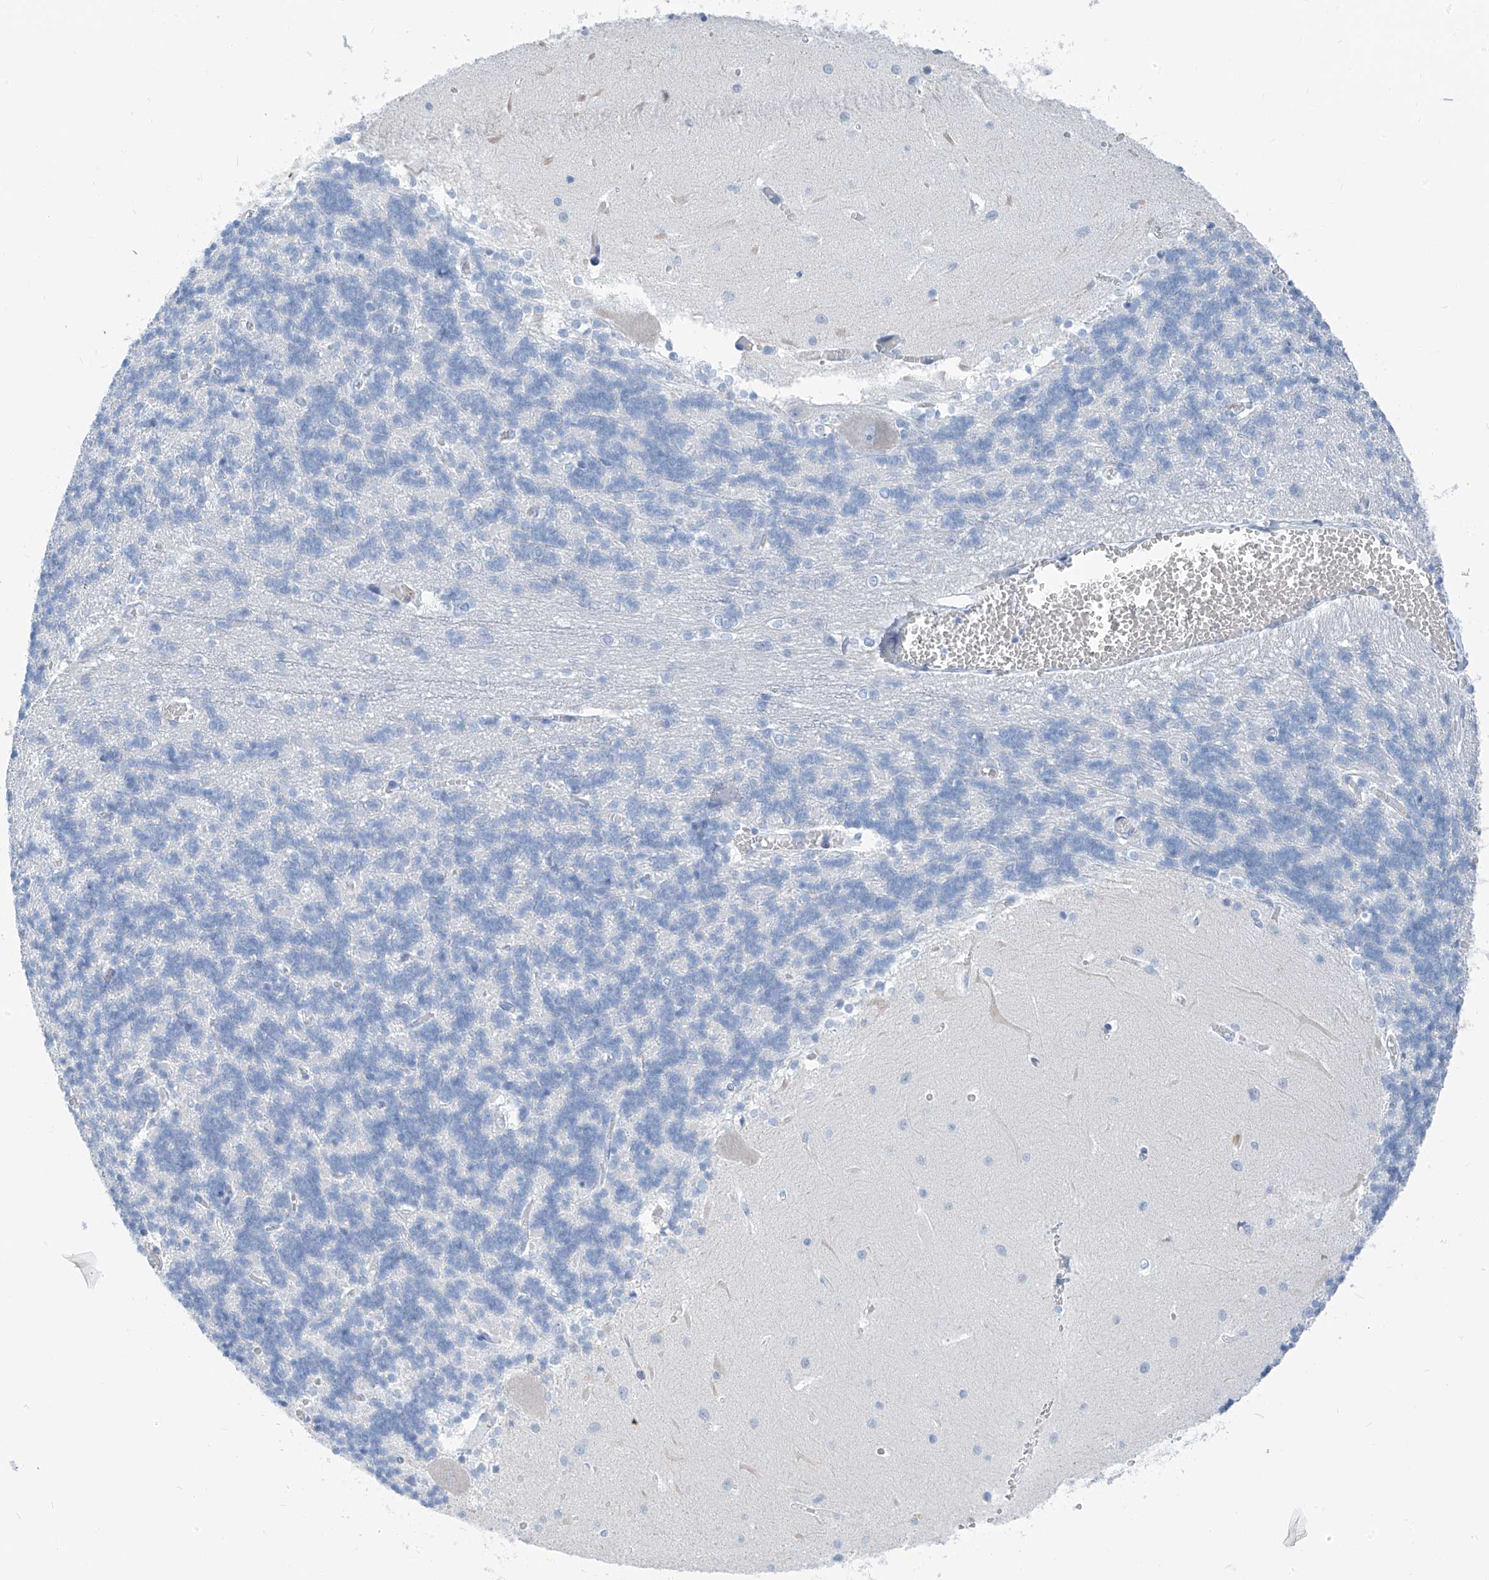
{"staining": {"intensity": "negative", "quantity": "none", "location": "none"}, "tissue": "cerebellum", "cell_type": "Cells in granular layer", "image_type": "normal", "snomed": [{"axis": "morphology", "description": "Normal tissue, NOS"}, {"axis": "topography", "description": "Cerebellum"}], "caption": "Cells in granular layer show no significant protein staining in unremarkable cerebellum.", "gene": "SGO2", "patient": {"sex": "male", "age": 37}}